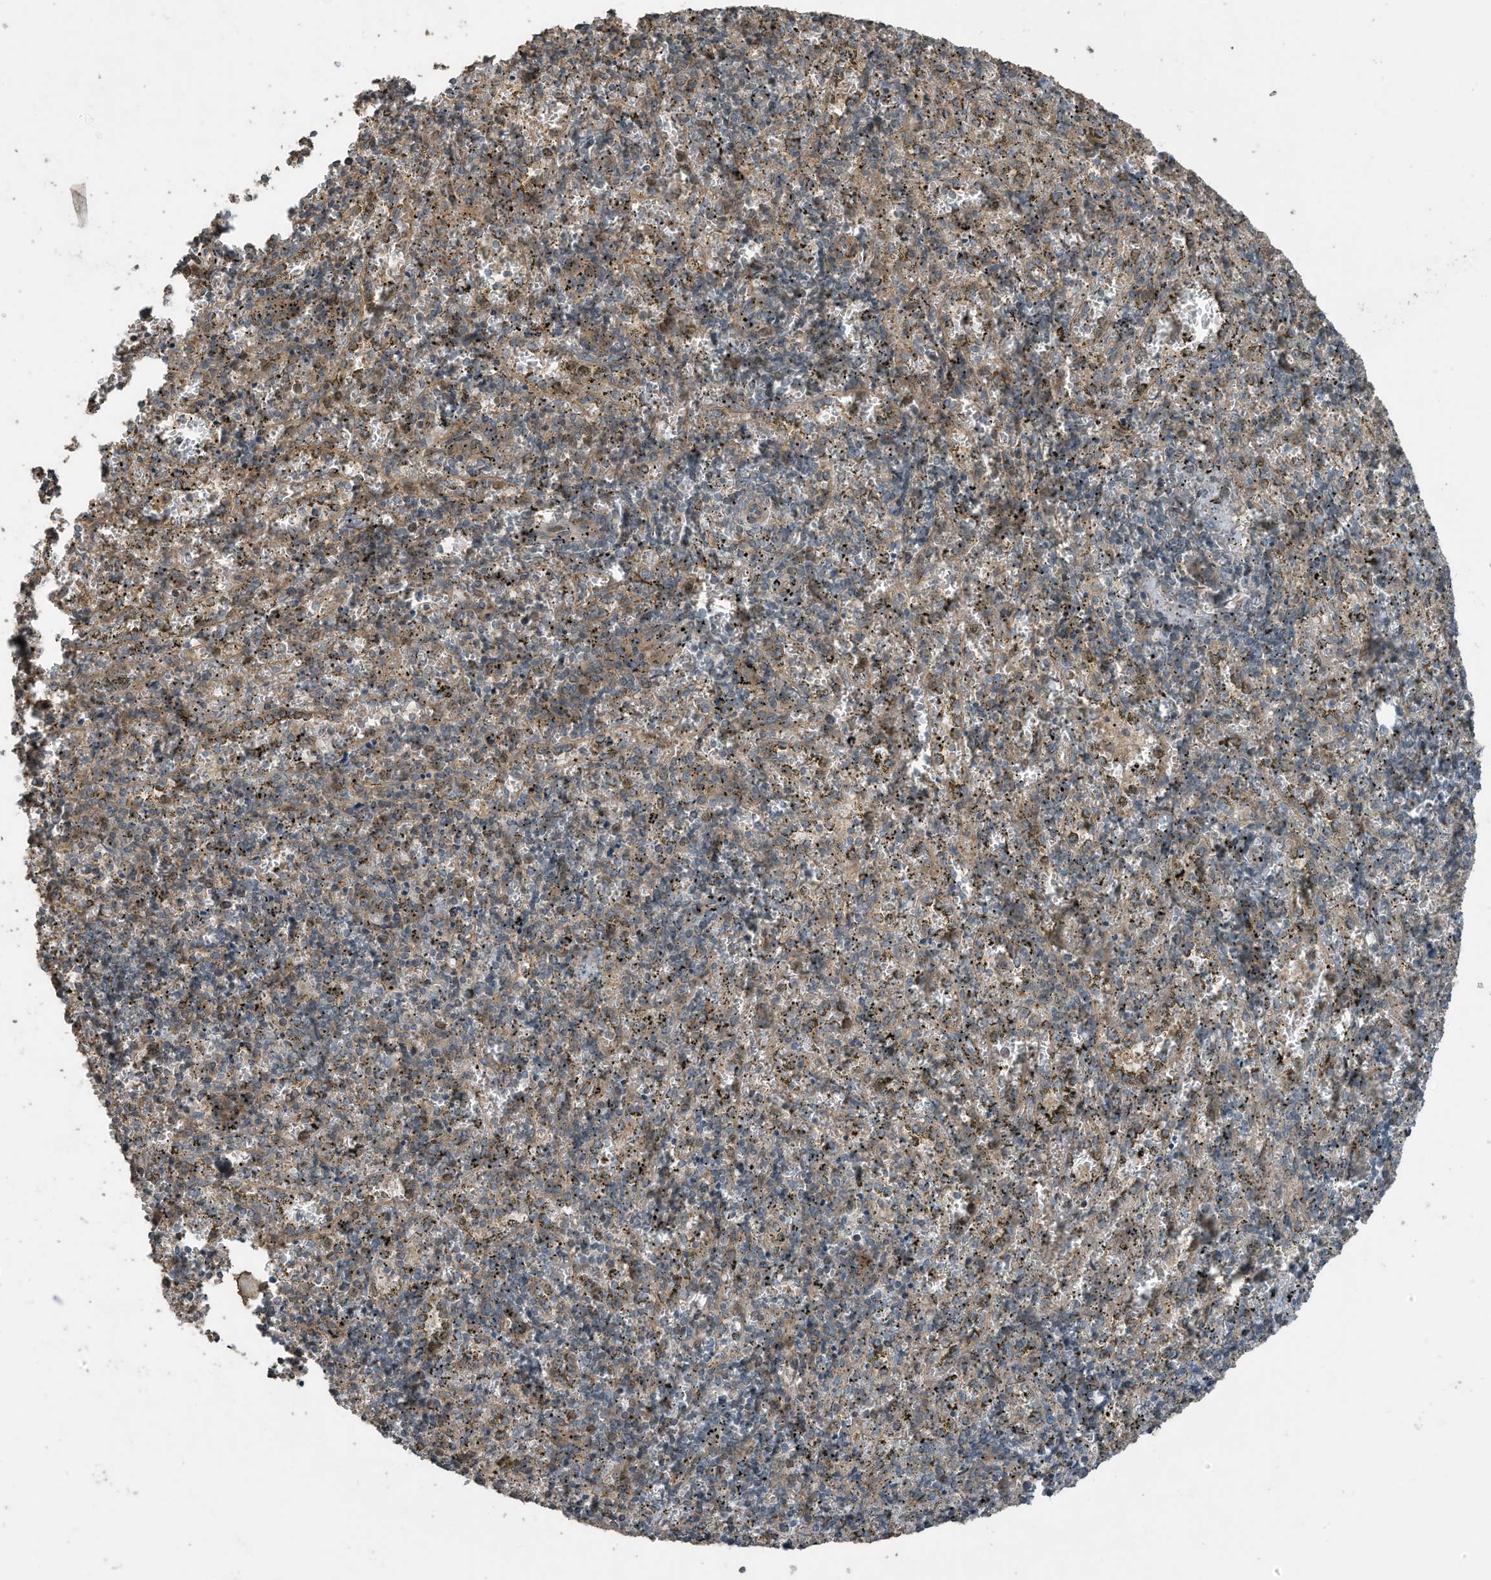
{"staining": {"intensity": "weak", "quantity": "<25%", "location": "cytoplasmic/membranous"}, "tissue": "spleen", "cell_type": "Cells in red pulp", "image_type": "normal", "snomed": [{"axis": "morphology", "description": "Normal tissue, NOS"}, {"axis": "topography", "description": "Spleen"}], "caption": "A high-resolution histopathology image shows IHC staining of unremarkable spleen, which displays no significant positivity in cells in red pulp.", "gene": "ZNF653", "patient": {"sex": "male", "age": 11}}